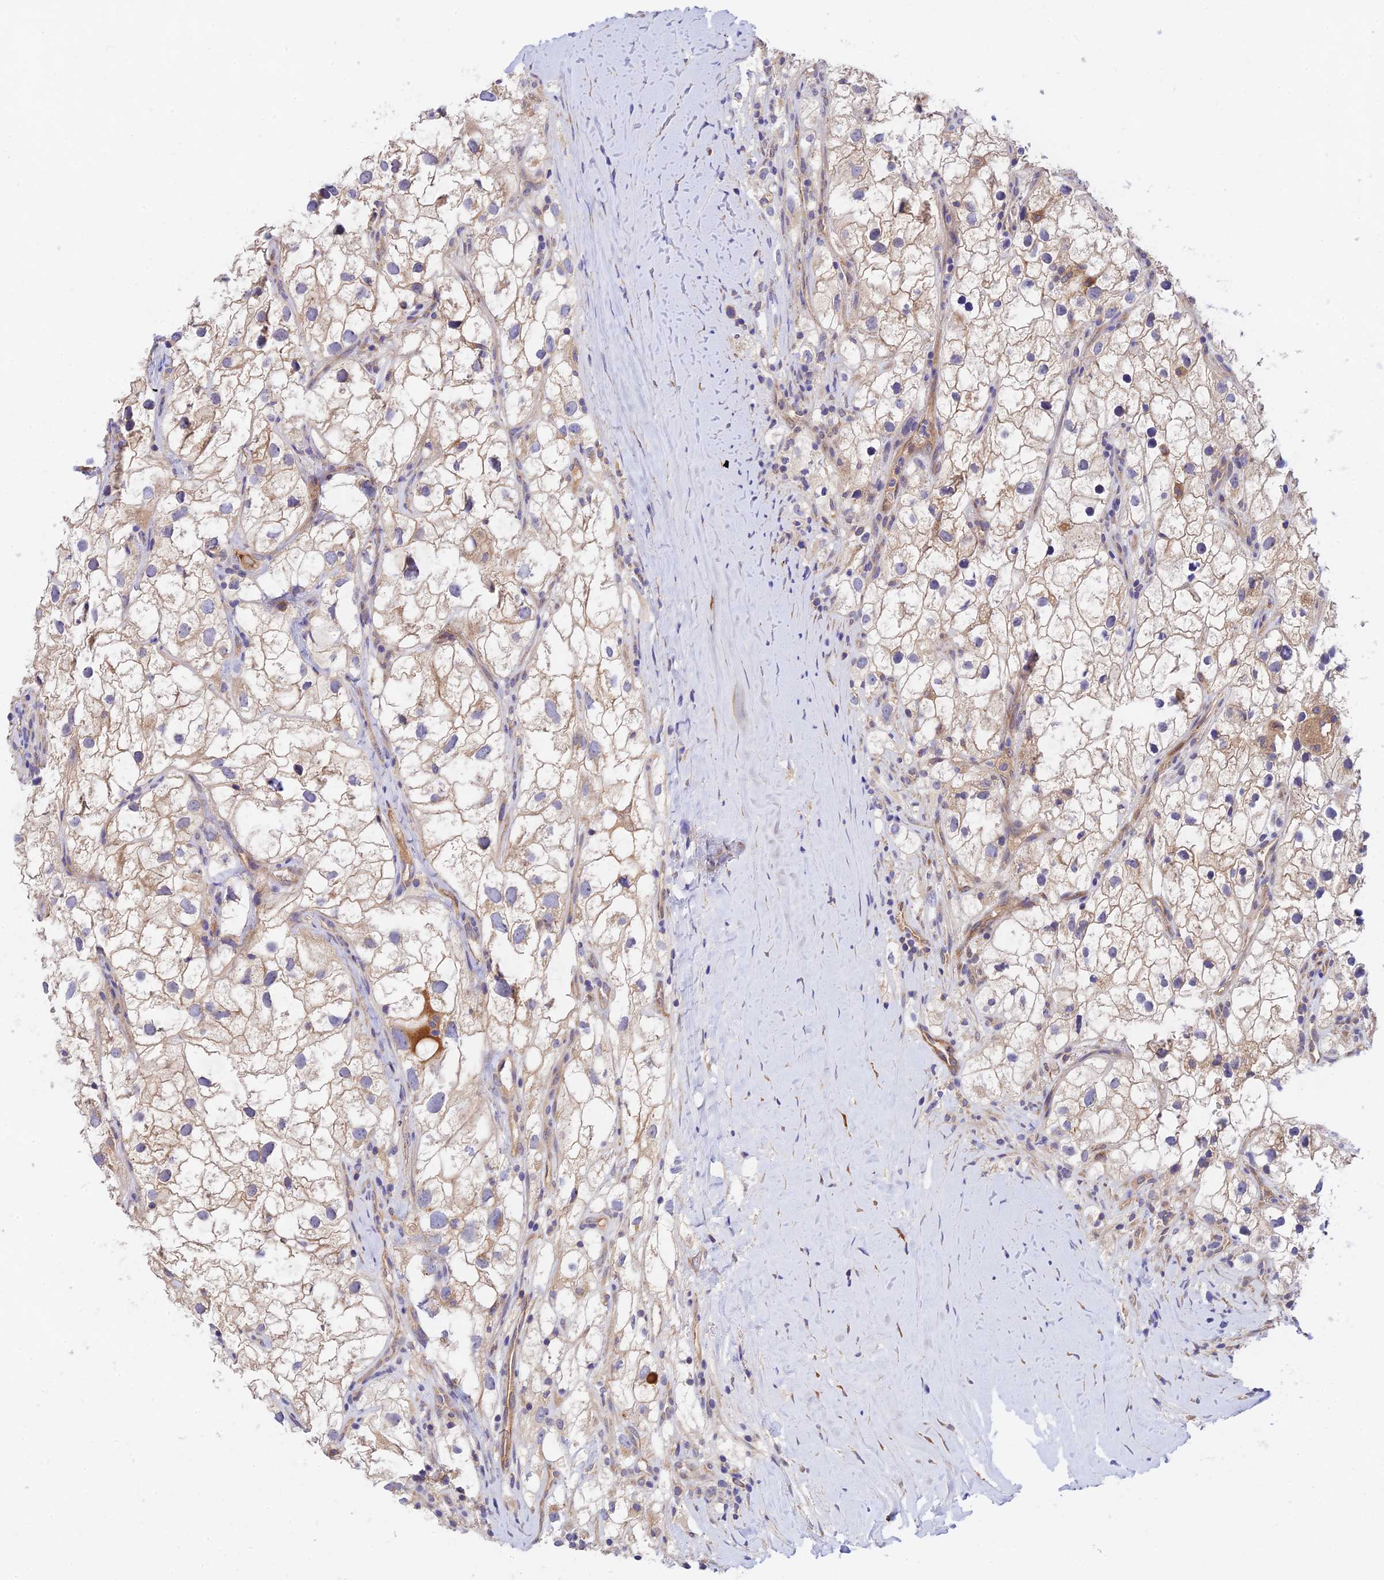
{"staining": {"intensity": "negative", "quantity": "none", "location": "none"}, "tissue": "renal cancer", "cell_type": "Tumor cells", "image_type": "cancer", "snomed": [{"axis": "morphology", "description": "Adenocarcinoma, NOS"}, {"axis": "topography", "description": "Kidney"}], "caption": "Renal cancer stained for a protein using IHC demonstrates no positivity tumor cells.", "gene": "RANBP6", "patient": {"sex": "male", "age": 59}}